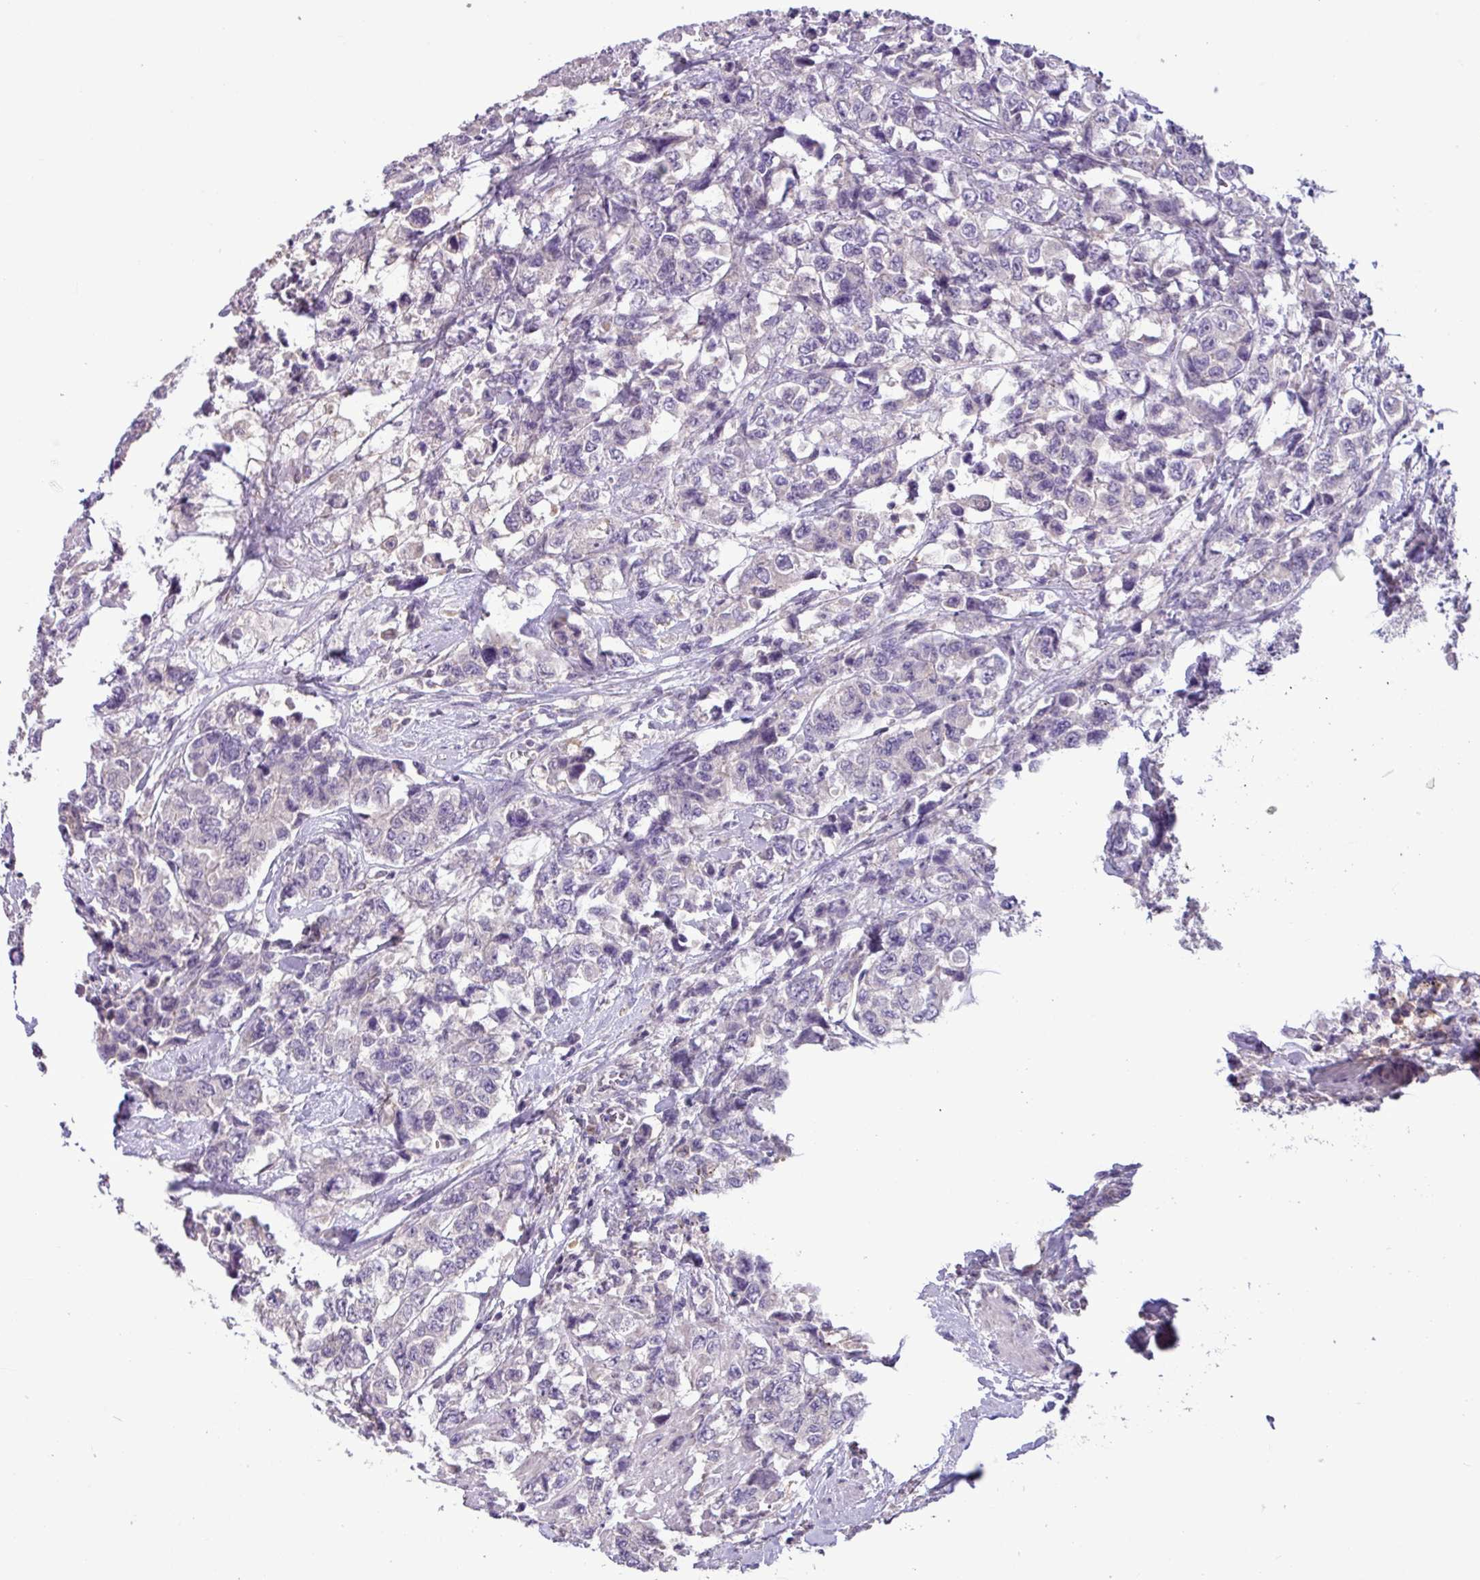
{"staining": {"intensity": "negative", "quantity": "none", "location": "none"}, "tissue": "urothelial cancer", "cell_type": "Tumor cells", "image_type": "cancer", "snomed": [{"axis": "morphology", "description": "Urothelial carcinoma, High grade"}, {"axis": "topography", "description": "Urinary bladder"}], "caption": "Photomicrograph shows no protein staining in tumor cells of high-grade urothelial carcinoma tissue.", "gene": "PNLDC1", "patient": {"sex": "female", "age": 78}}